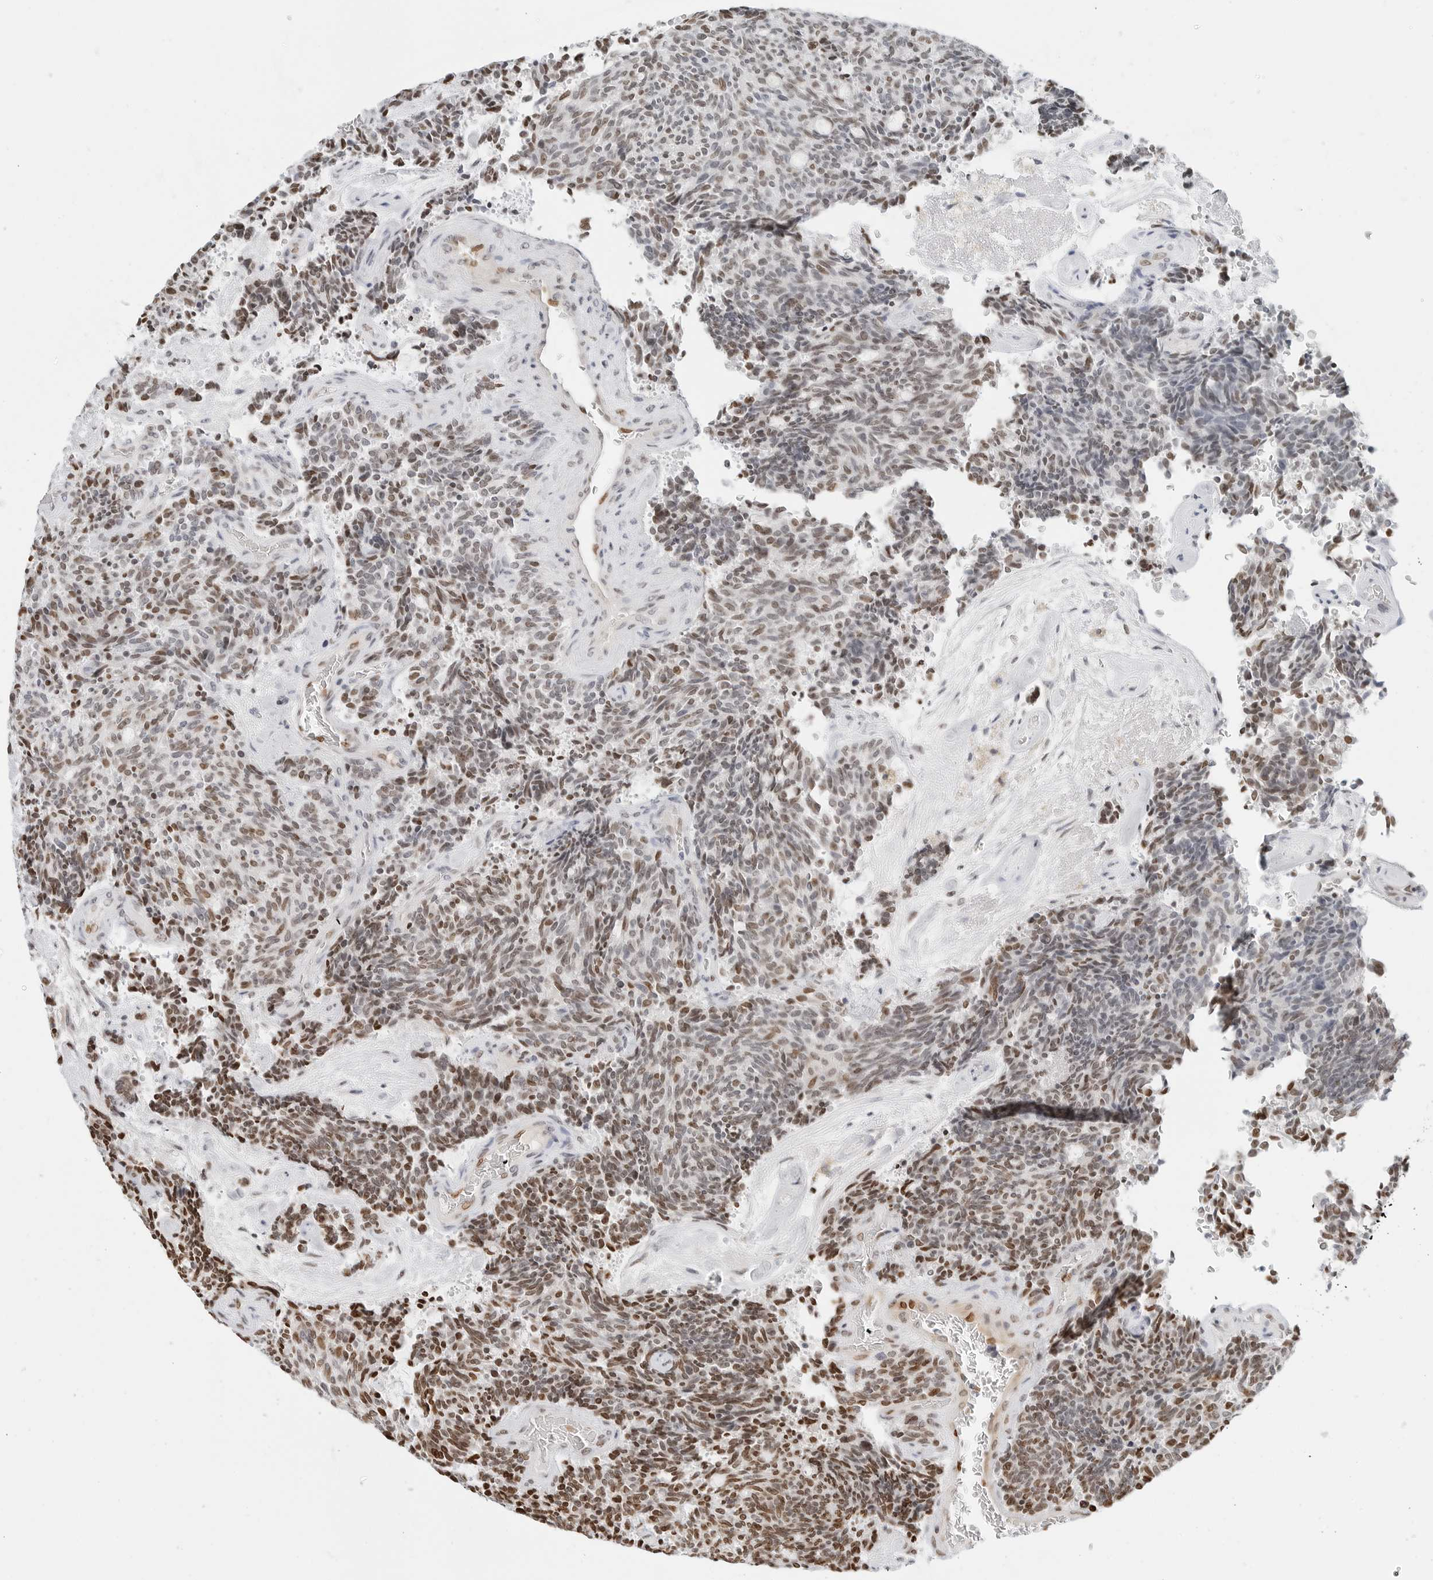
{"staining": {"intensity": "moderate", "quantity": ">75%", "location": "nuclear"}, "tissue": "carcinoid", "cell_type": "Tumor cells", "image_type": "cancer", "snomed": [{"axis": "morphology", "description": "Carcinoid, malignant, NOS"}, {"axis": "topography", "description": "Pancreas"}], "caption": "Human malignant carcinoid stained with a brown dye demonstrates moderate nuclear positive positivity in approximately >75% of tumor cells.", "gene": "SPIDR", "patient": {"sex": "female", "age": 54}}